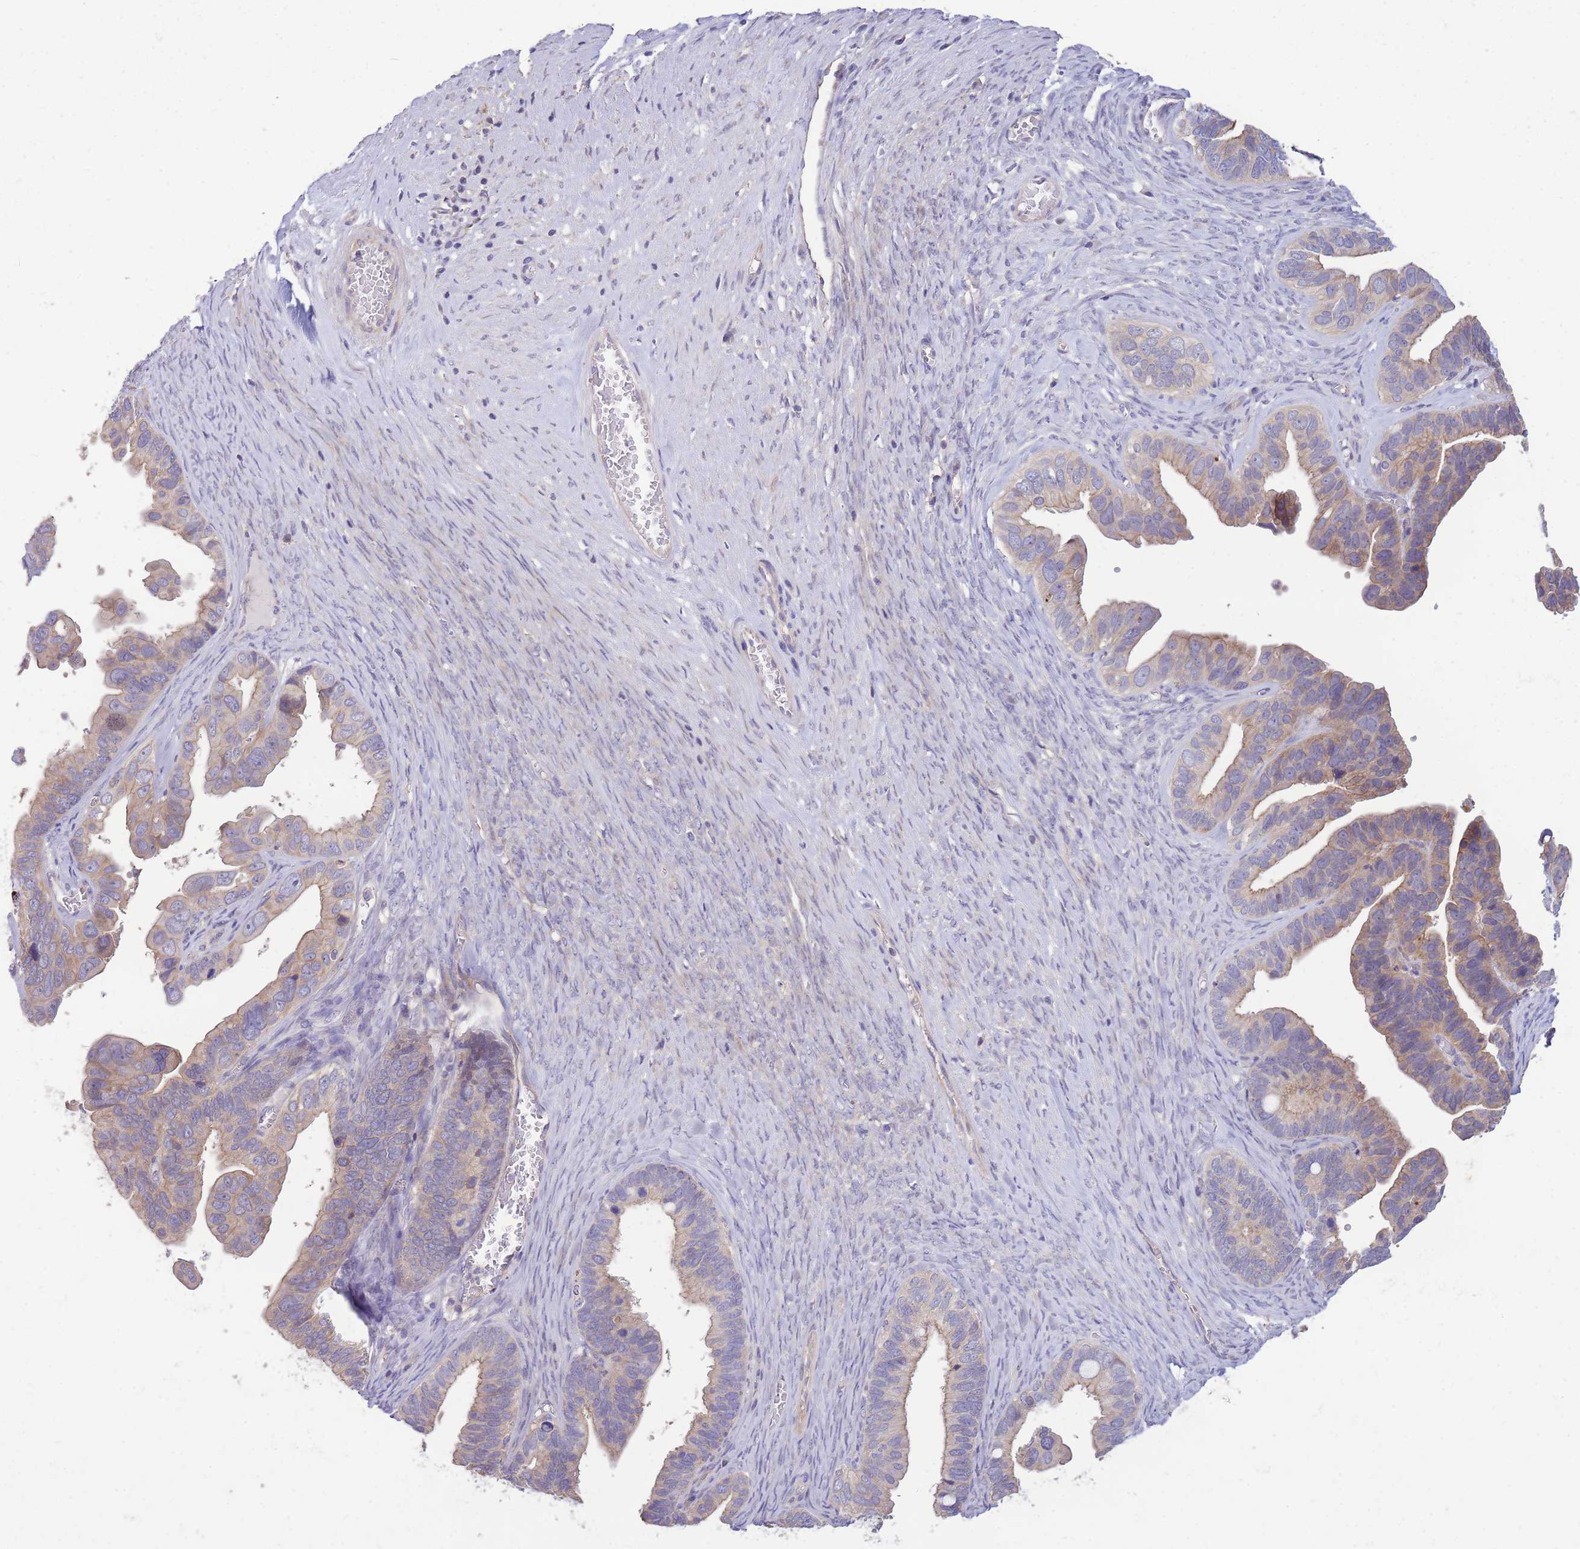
{"staining": {"intensity": "moderate", "quantity": "25%-75%", "location": "cytoplasmic/membranous"}, "tissue": "ovarian cancer", "cell_type": "Tumor cells", "image_type": "cancer", "snomed": [{"axis": "morphology", "description": "Cystadenocarcinoma, serous, NOS"}, {"axis": "topography", "description": "Ovary"}], "caption": "An IHC photomicrograph of tumor tissue is shown. Protein staining in brown labels moderate cytoplasmic/membranous positivity in ovarian cancer within tumor cells.", "gene": "OR5T1", "patient": {"sex": "female", "age": 56}}